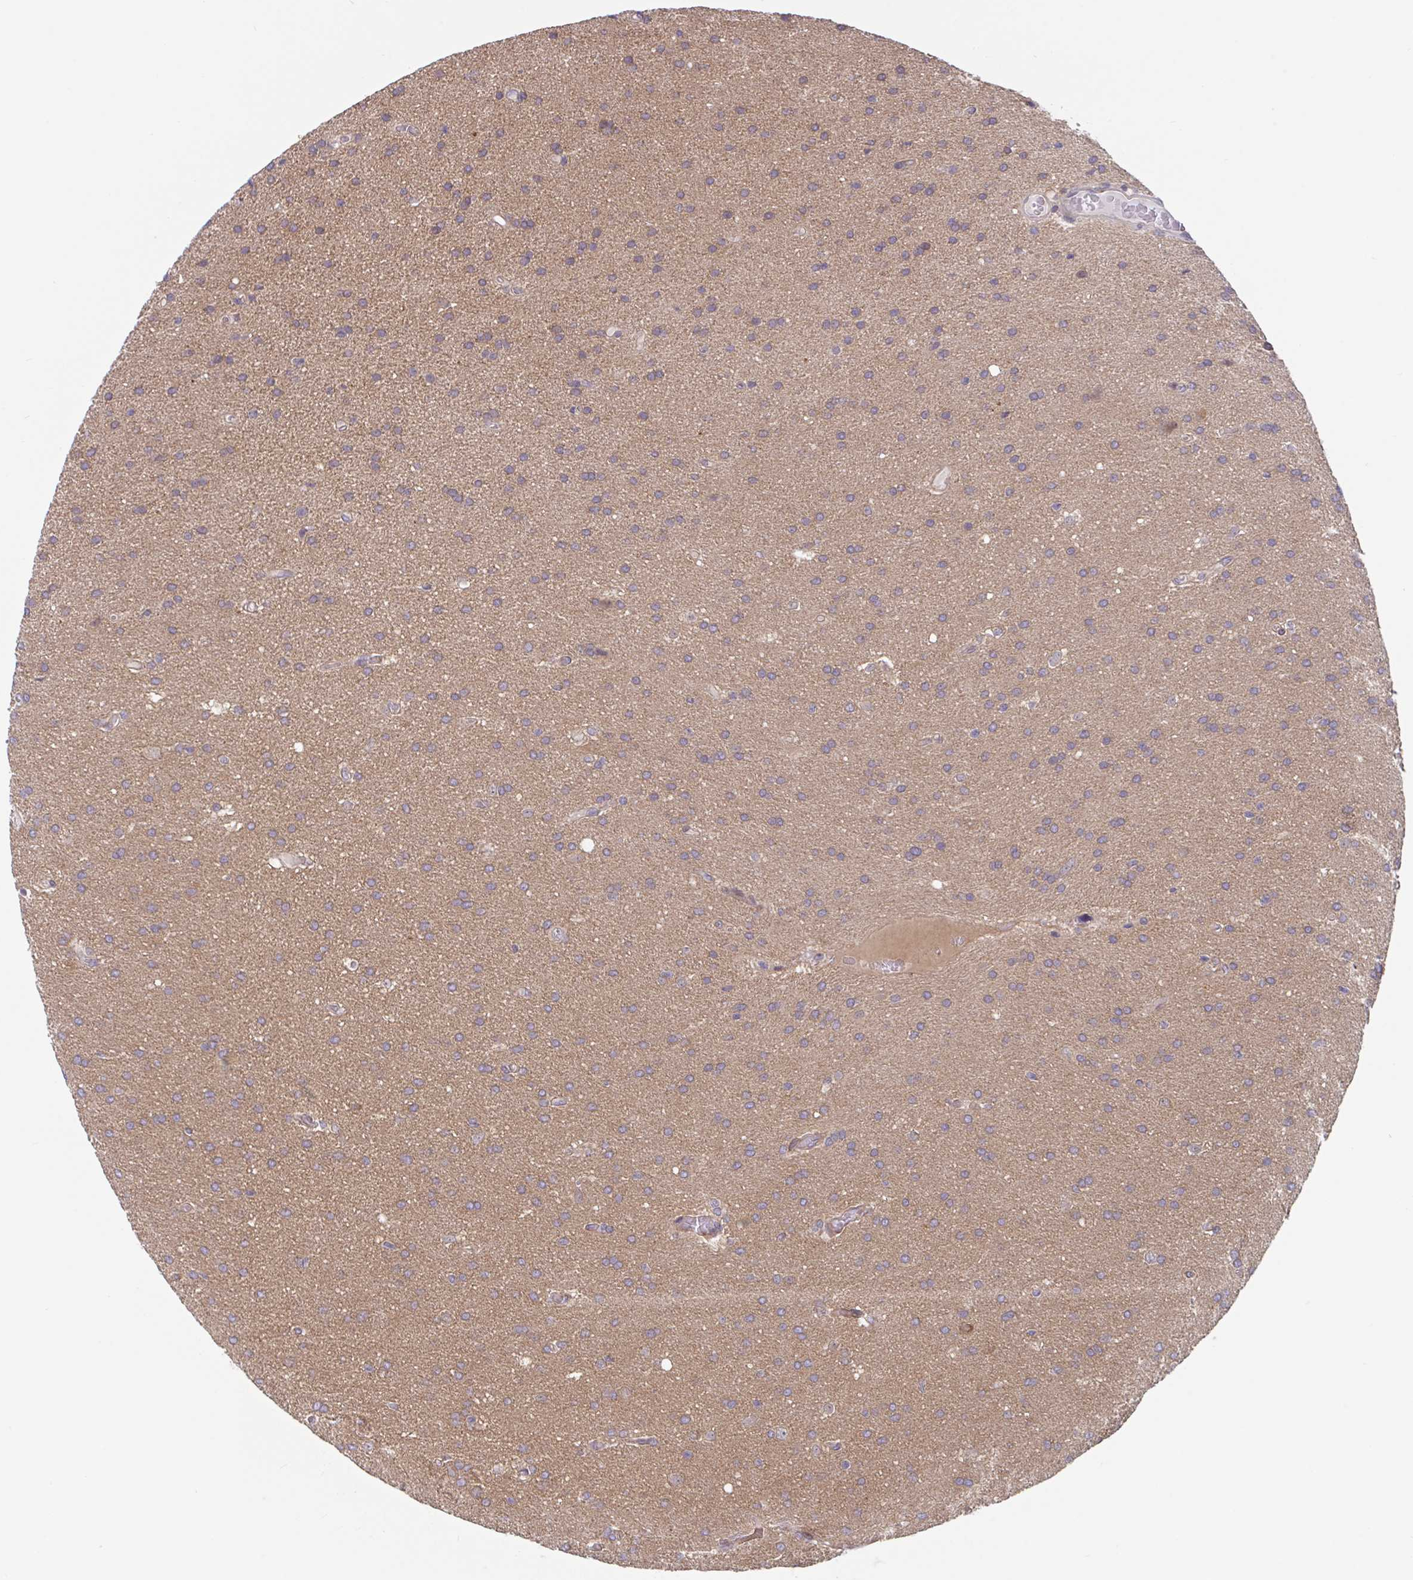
{"staining": {"intensity": "weak", "quantity": ">75%", "location": "cytoplasmic/membranous"}, "tissue": "glioma", "cell_type": "Tumor cells", "image_type": "cancer", "snomed": [{"axis": "morphology", "description": "Glioma, malignant, Low grade"}, {"axis": "topography", "description": "Brain"}], "caption": "Protein expression by immunohistochemistry shows weak cytoplasmic/membranous expression in approximately >75% of tumor cells in malignant glioma (low-grade).", "gene": "LMNTD2", "patient": {"sex": "female", "age": 54}}